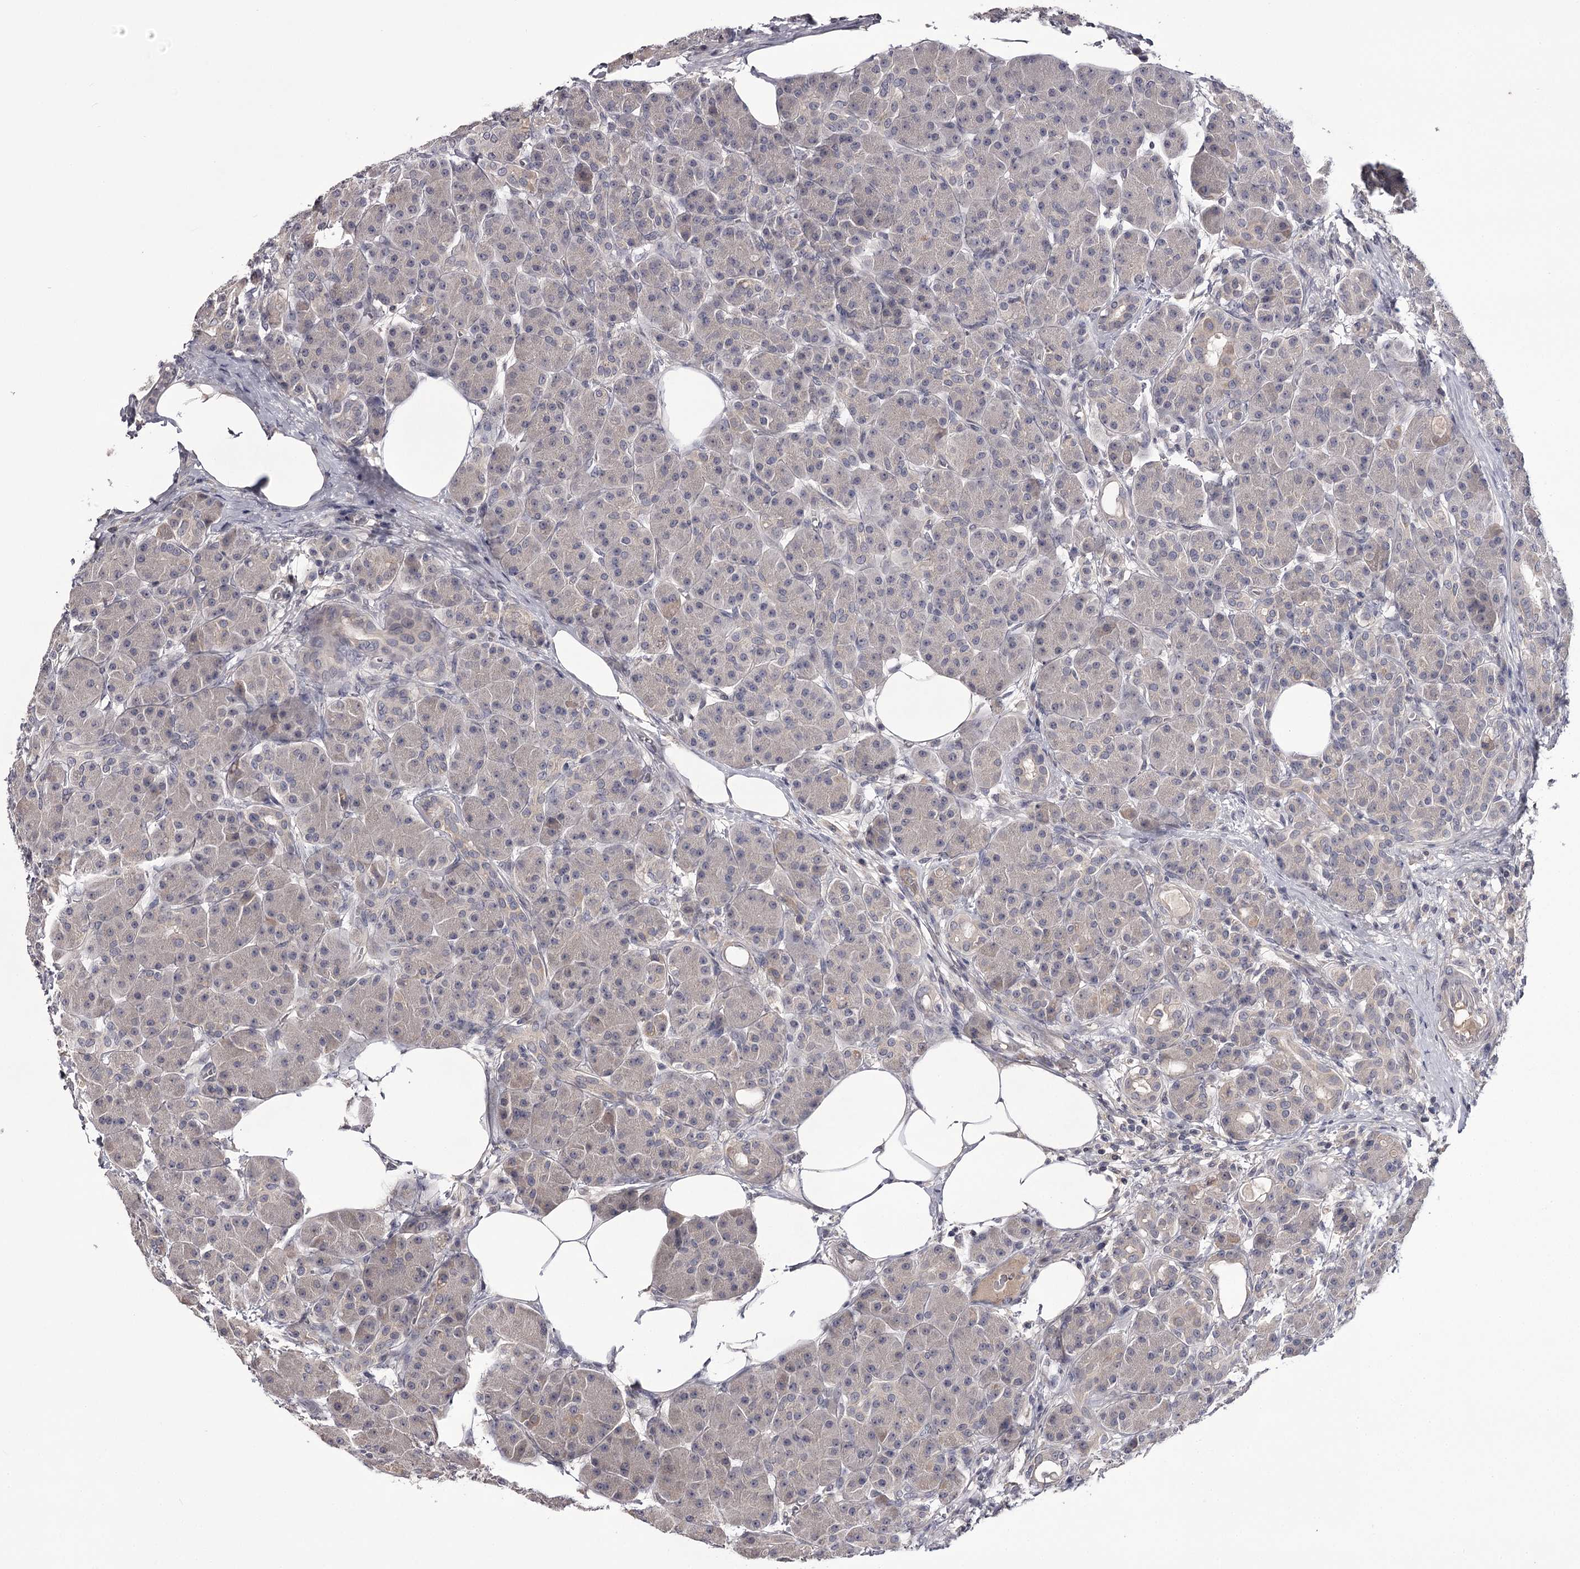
{"staining": {"intensity": "negative", "quantity": "none", "location": "none"}, "tissue": "pancreas", "cell_type": "Exocrine glandular cells", "image_type": "normal", "snomed": [{"axis": "morphology", "description": "Normal tissue, NOS"}, {"axis": "topography", "description": "Pancreas"}], "caption": "Immunohistochemistry (IHC) histopathology image of unremarkable pancreas: human pancreas stained with DAB displays no significant protein expression in exocrine glandular cells. (DAB (3,3'-diaminobenzidine) immunohistochemistry visualized using brightfield microscopy, high magnification).", "gene": "PRM2", "patient": {"sex": "male", "age": 63}}